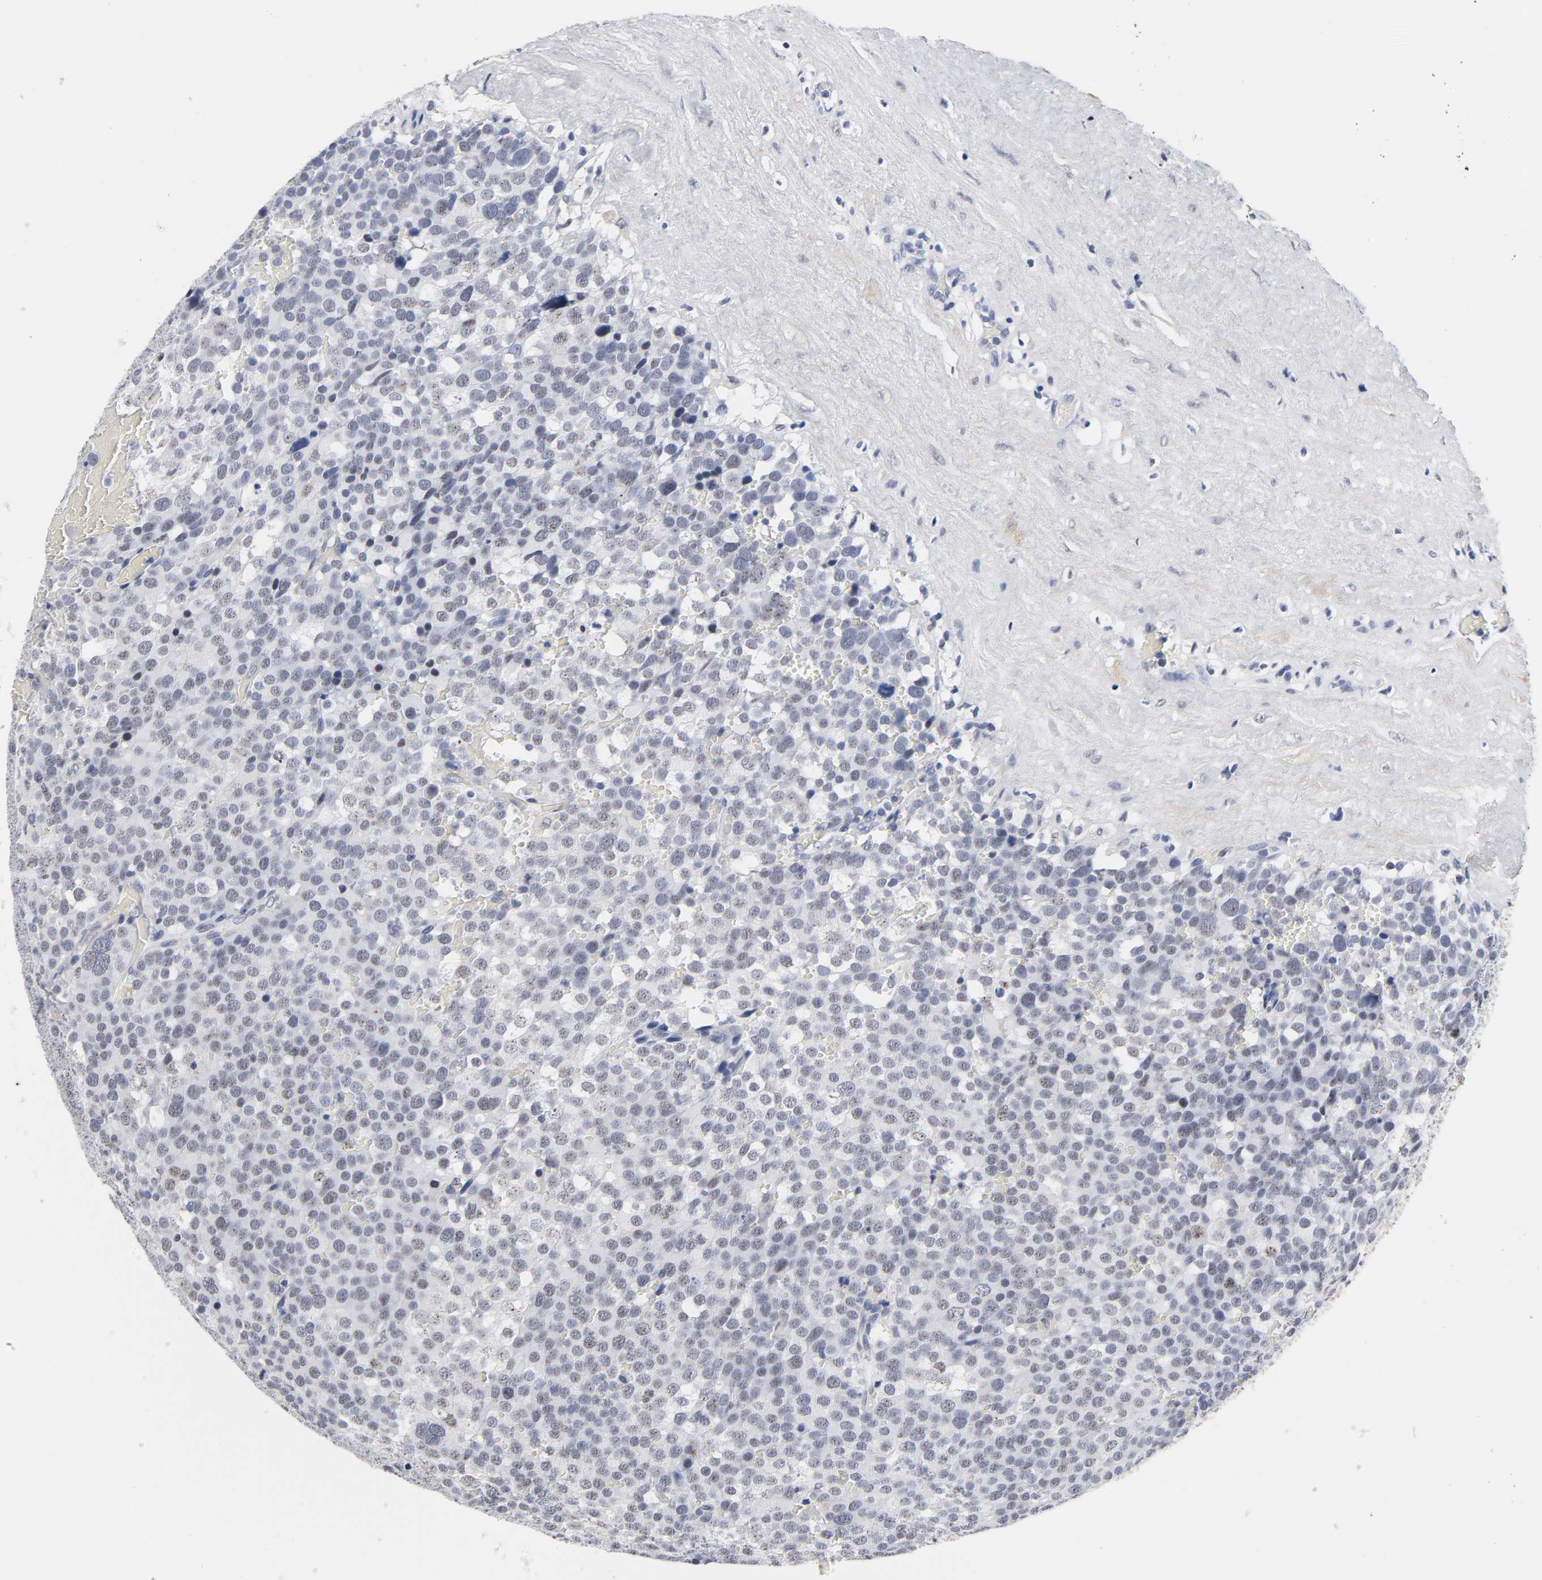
{"staining": {"intensity": "weak", "quantity": "<25%", "location": "cytoplasmic/membranous,nuclear"}, "tissue": "testis cancer", "cell_type": "Tumor cells", "image_type": "cancer", "snomed": [{"axis": "morphology", "description": "Seminoma, NOS"}, {"axis": "topography", "description": "Testis"}], "caption": "Image shows no significant protein positivity in tumor cells of testis cancer (seminoma).", "gene": "GRHL2", "patient": {"sex": "male", "age": 71}}